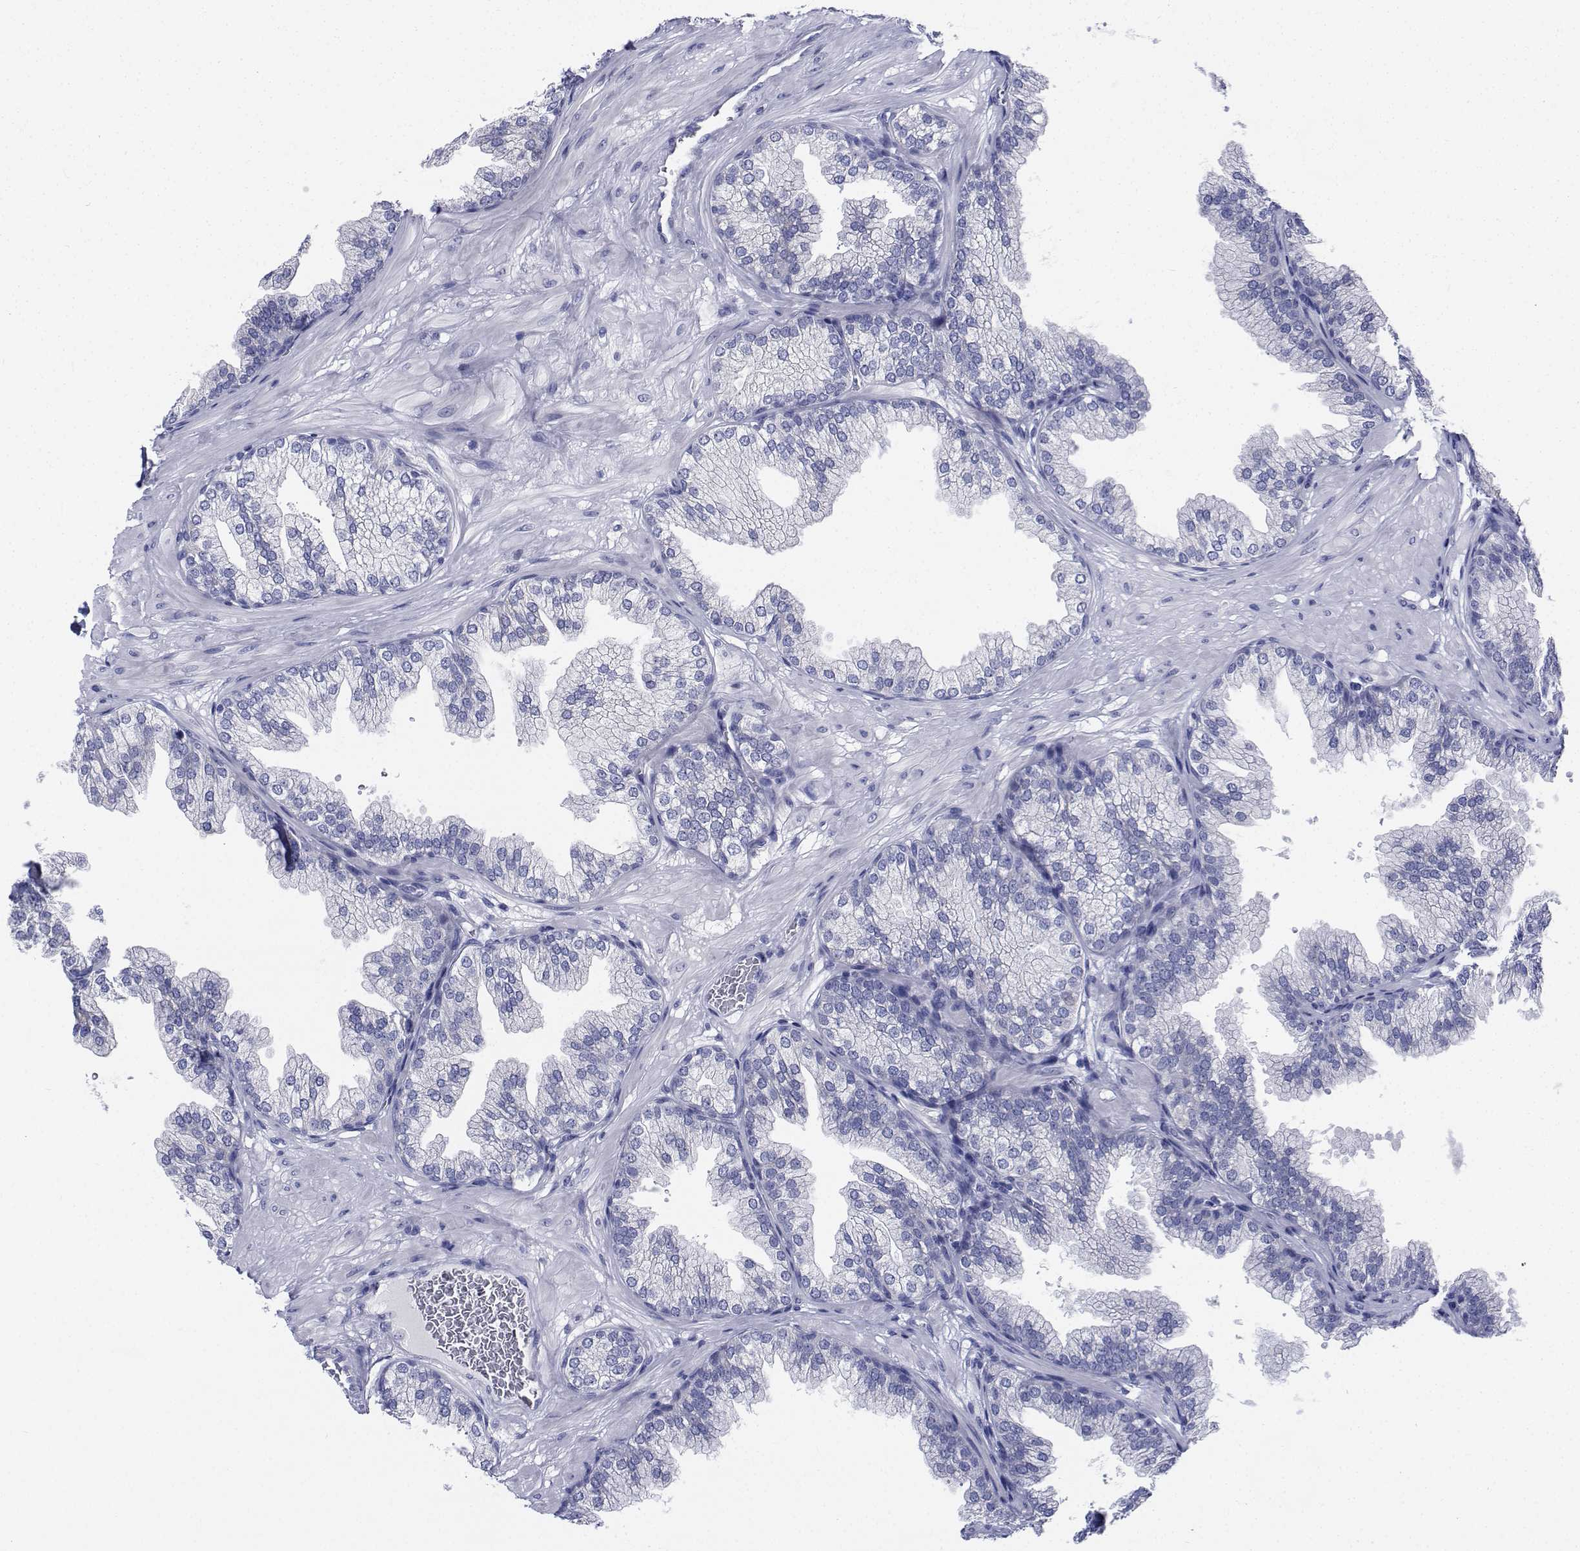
{"staining": {"intensity": "negative", "quantity": "none", "location": "none"}, "tissue": "prostate", "cell_type": "Glandular cells", "image_type": "normal", "snomed": [{"axis": "morphology", "description": "Normal tissue, NOS"}, {"axis": "topography", "description": "Prostate"}], "caption": "High power microscopy photomicrograph of an immunohistochemistry (IHC) image of normal prostate, revealing no significant expression in glandular cells.", "gene": "CDHR3", "patient": {"sex": "male", "age": 37}}